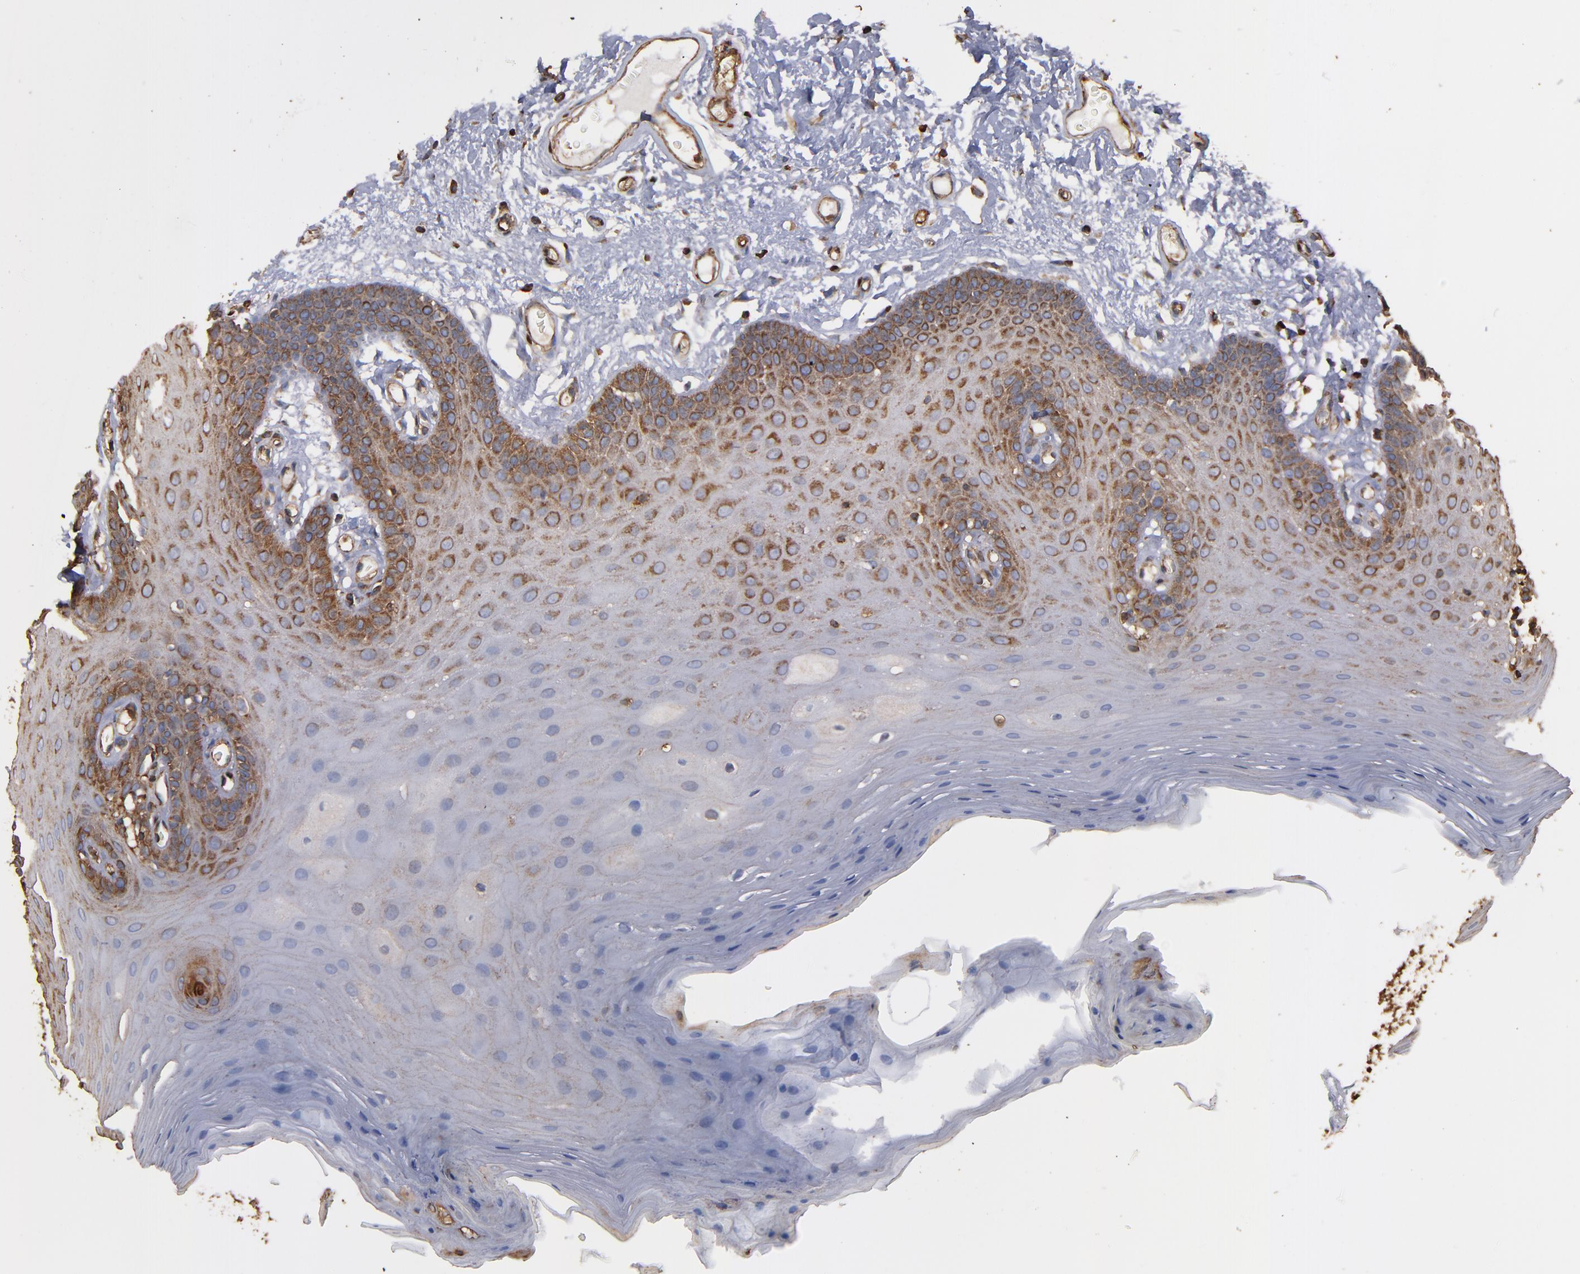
{"staining": {"intensity": "moderate", "quantity": "<25%", "location": "cytoplasmic/membranous"}, "tissue": "oral mucosa", "cell_type": "Squamous epithelial cells", "image_type": "normal", "snomed": [{"axis": "morphology", "description": "Normal tissue, NOS"}, {"axis": "morphology", "description": "Squamous cell carcinoma, NOS"}, {"axis": "topography", "description": "Skeletal muscle"}, {"axis": "topography", "description": "Oral tissue"}, {"axis": "topography", "description": "Head-Neck"}], "caption": "DAB immunohistochemical staining of unremarkable human oral mucosa reveals moderate cytoplasmic/membranous protein staining in approximately <25% of squamous epithelial cells. Ihc stains the protein in brown and the nuclei are stained blue.", "gene": "ACTN4", "patient": {"sex": "male", "age": 71}}